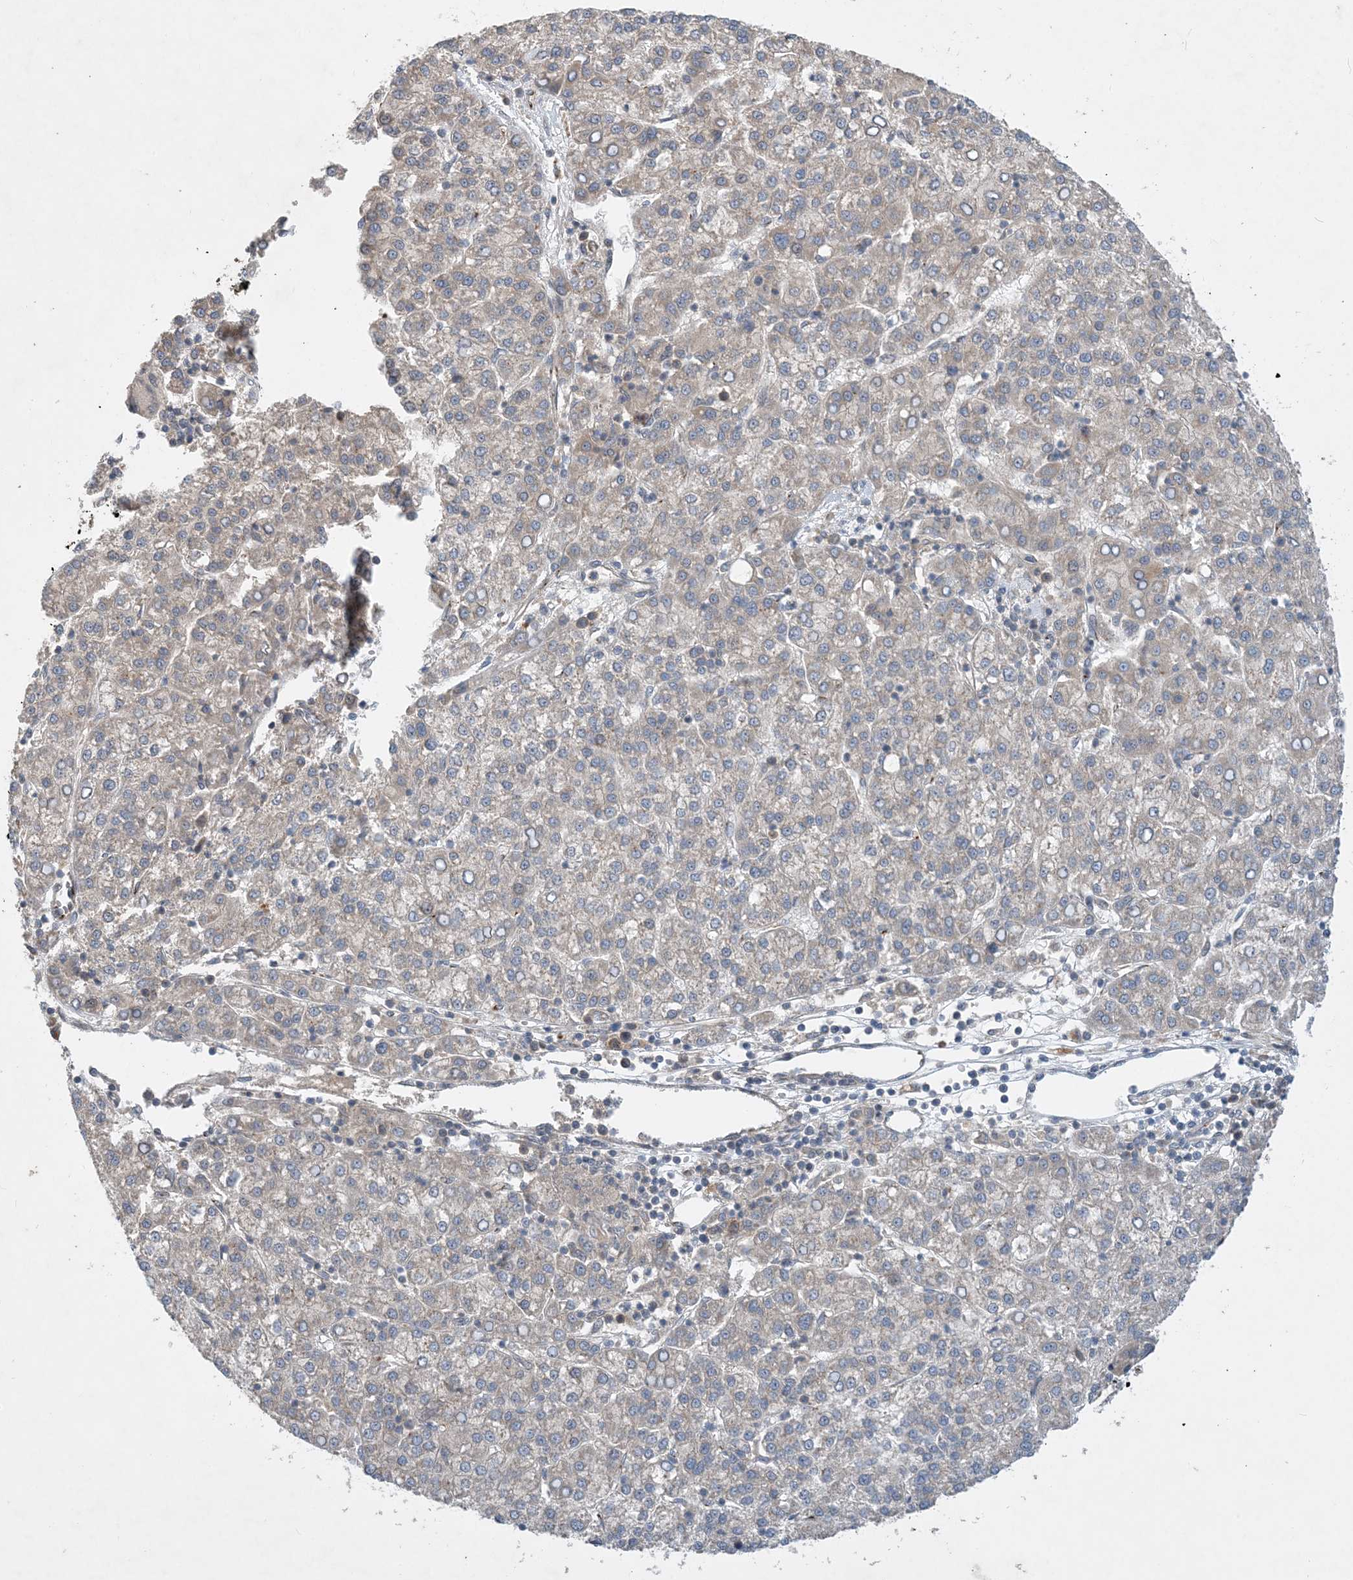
{"staining": {"intensity": "negative", "quantity": "none", "location": "none"}, "tissue": "liver cancer", "cell_type": "Tumor cells", "image_type": "cancer", "snomed": [{"axis": "morphology", "description": "Carcinoma, Hepatocellular, NOS"}, {"axis": "topography", "description": "Liver"}], "caption": "IHC photomicrograph of neoplastic tissue: human liver cancer stained with DAB demonstrates no significant protein staining in tumor cells. (Immunohistochemistry, brightfield microscopy, high magnification).", "gene": "TINAG", "patient": {"sex": "female", "age": 58}}